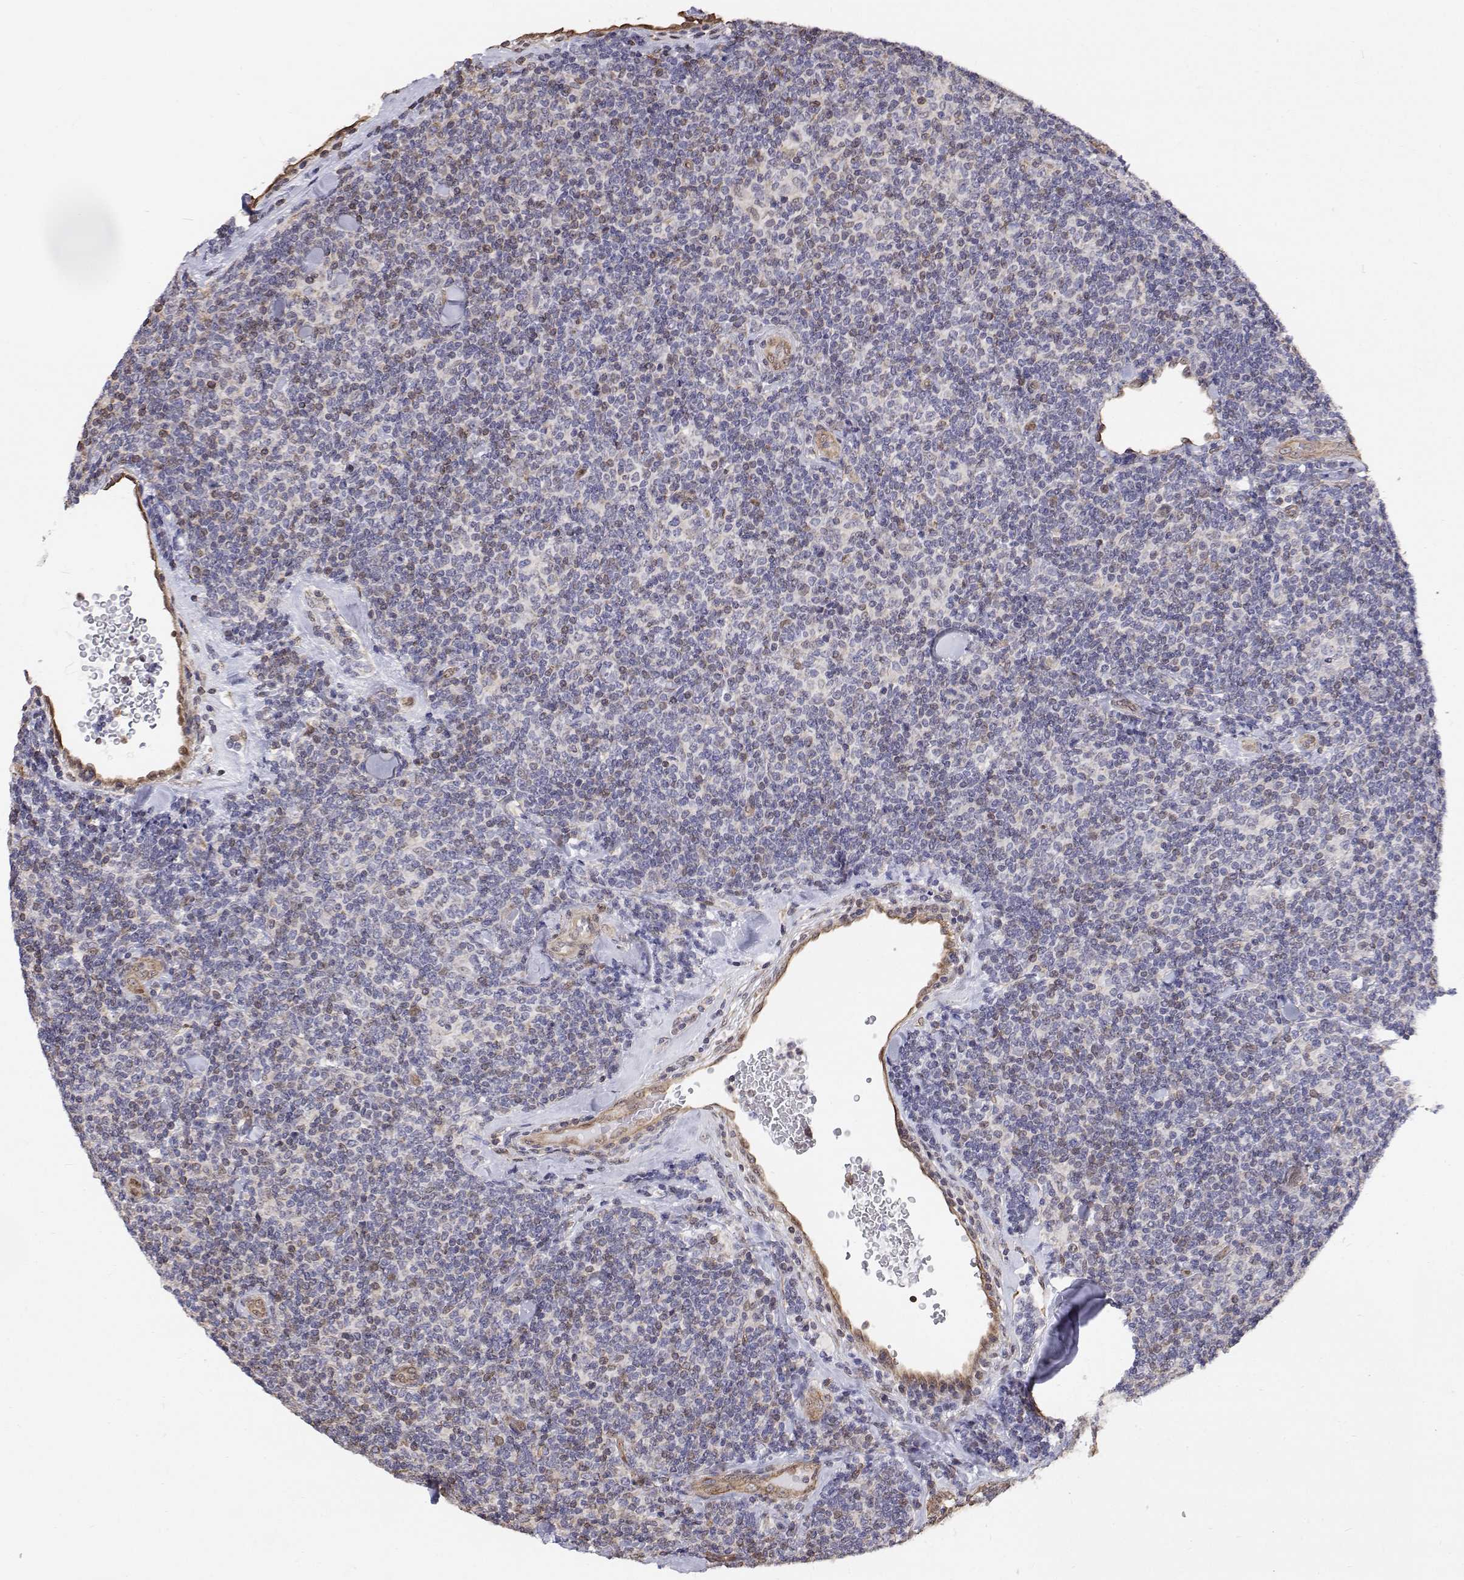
{"staining": {"intensity": "negative", "quantity": "none", "location": "none"}, "tissue": "lymphoma", "cell_type": "Tumor cells", "image_type": "cancer", "snomed": [{"axis": "morphology", "description": "Malignant lymphoma, non-Hodgkin's type, Low grade"}, {"axis": "topography", "description": "Lymph node"}], "caption": "A photomicrograph of low-grade malignant lymphoma, non-Hodgkin's type stained for a protein displays no brown staining in tumor cells. (Brightfield microscopy of DAB (3,3'-diaminobenzidine) IHC at high magnification).", "gene": "GSDMA", "patient": {"sex": "female", "age": 56}}